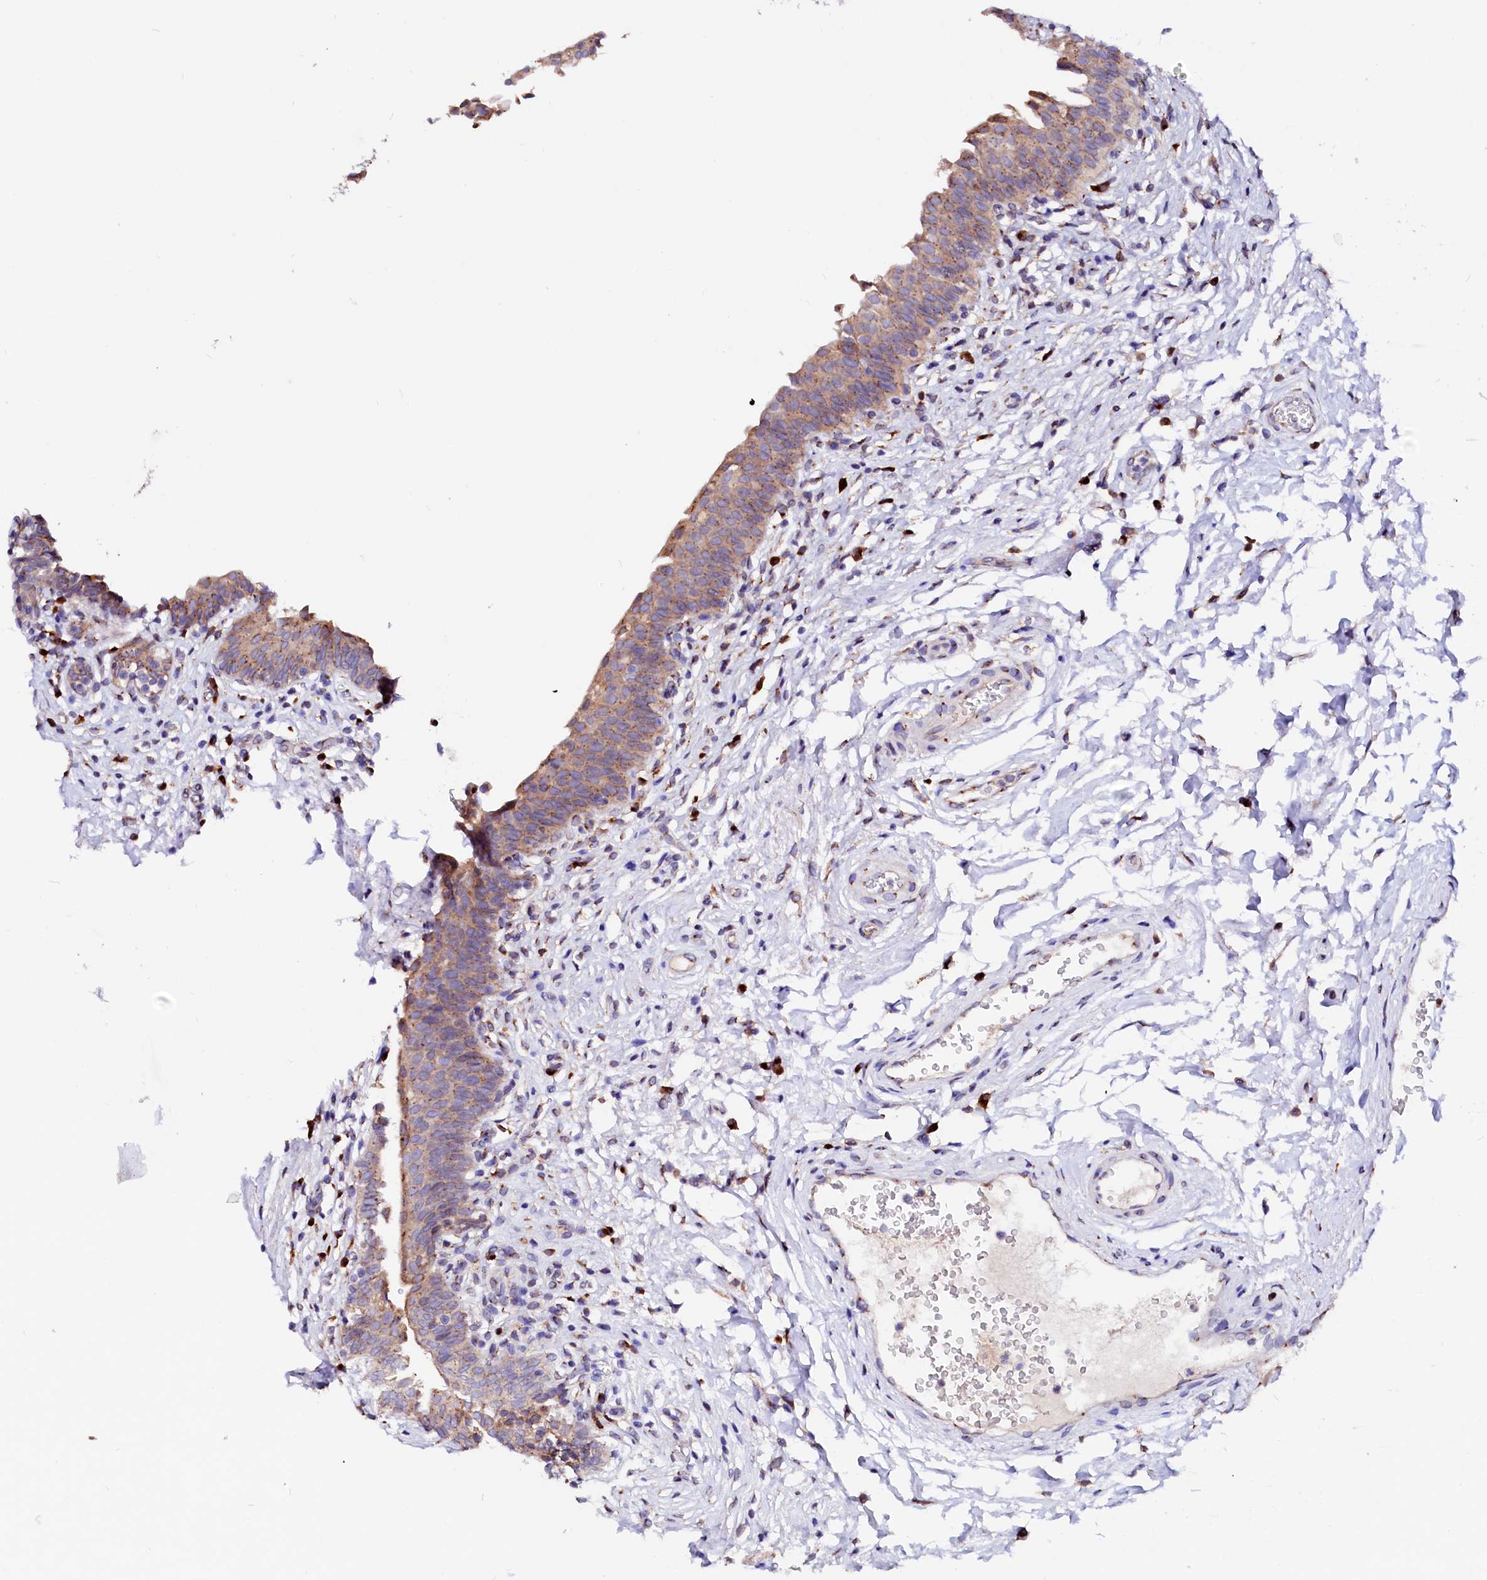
{"staining": {"intensity": "moderate", "quantity": ">75%", "location": "cytoplasmic/membranous"}, "tissue": "urinary bladder", "cell_type": "Urothelial cells", "image_type": "normal", "snomed": [{"axis": "morphology", "description": "Normal tissue, NOS"}, {"axis": "topography", "description": "Urinary bladder"}], "caption": "Immunohistochemical staining of normal urinary bladder reveals moderate cytoplasmic/membranous protein positivity in about >75% of urothelial cells.", "gene": "LMAN1", "patient": {"sex": "male", "age": 83}}